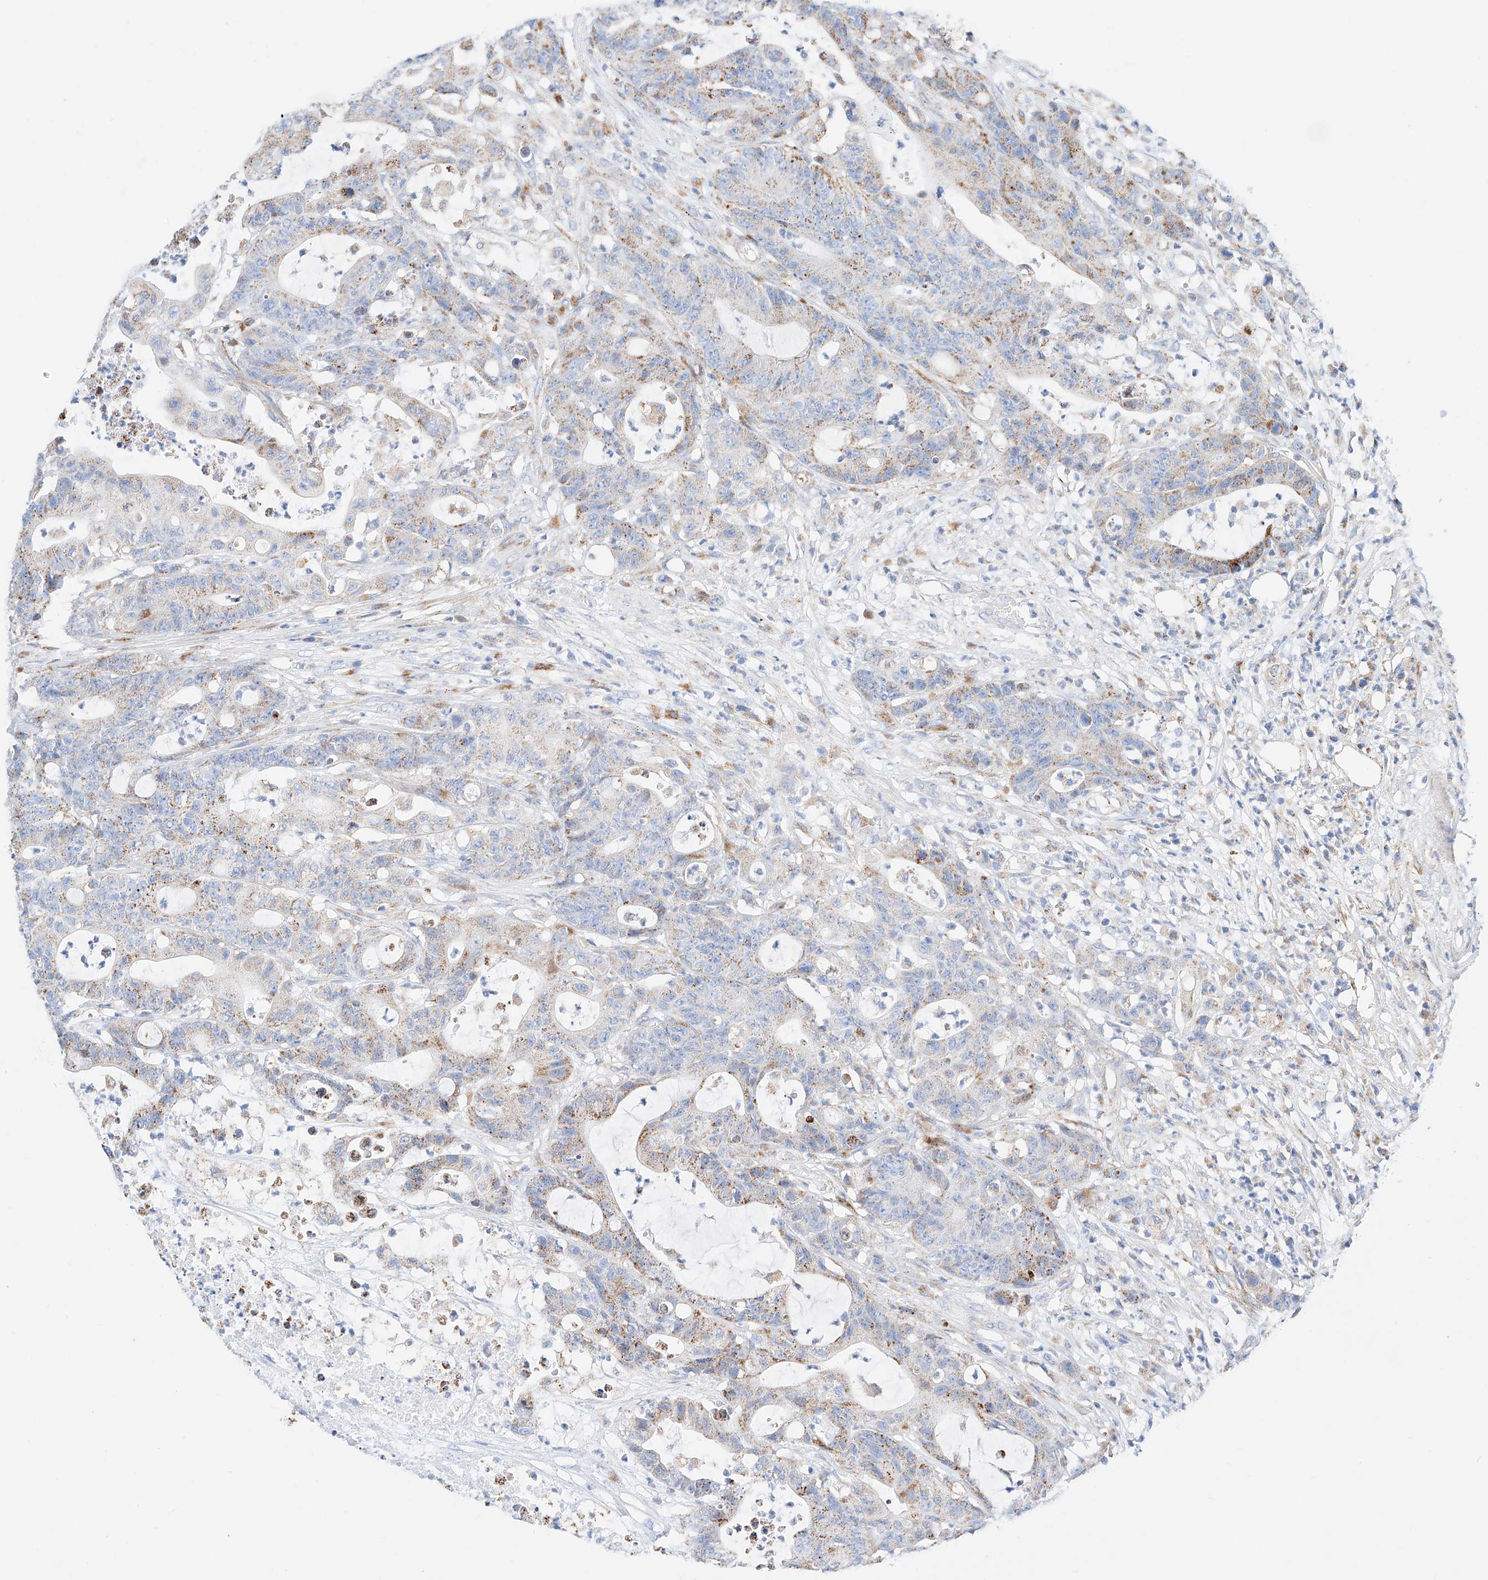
{"staining": {"intensity": "moderate", "quantity": "<25%", "location": "cytoplasmic/membranous"}, "tissue": "colorectal cancer", "cell_type": "Tumor cells", "image_type": "cancer", "snomed": [{"axis": "morphology", "description": "Adenocarcinoma, NOS"}, {"axis": "topography", "description": "Colon"}], "caption": "Immunohistochemistry (DAB (3,3'-diaminobenzidine)) staining of adenocarcinoma (colorectal) reveals moderate cytoplasmic/membranous protein staining in about <25% of tumor cells. The staining was performed using DAB, with brown indicating positive protein expression. Nuclei are stained blue with hematoxylin.", "gene": "C6orf62", "patient": {"sex": "female", "age": 84}}